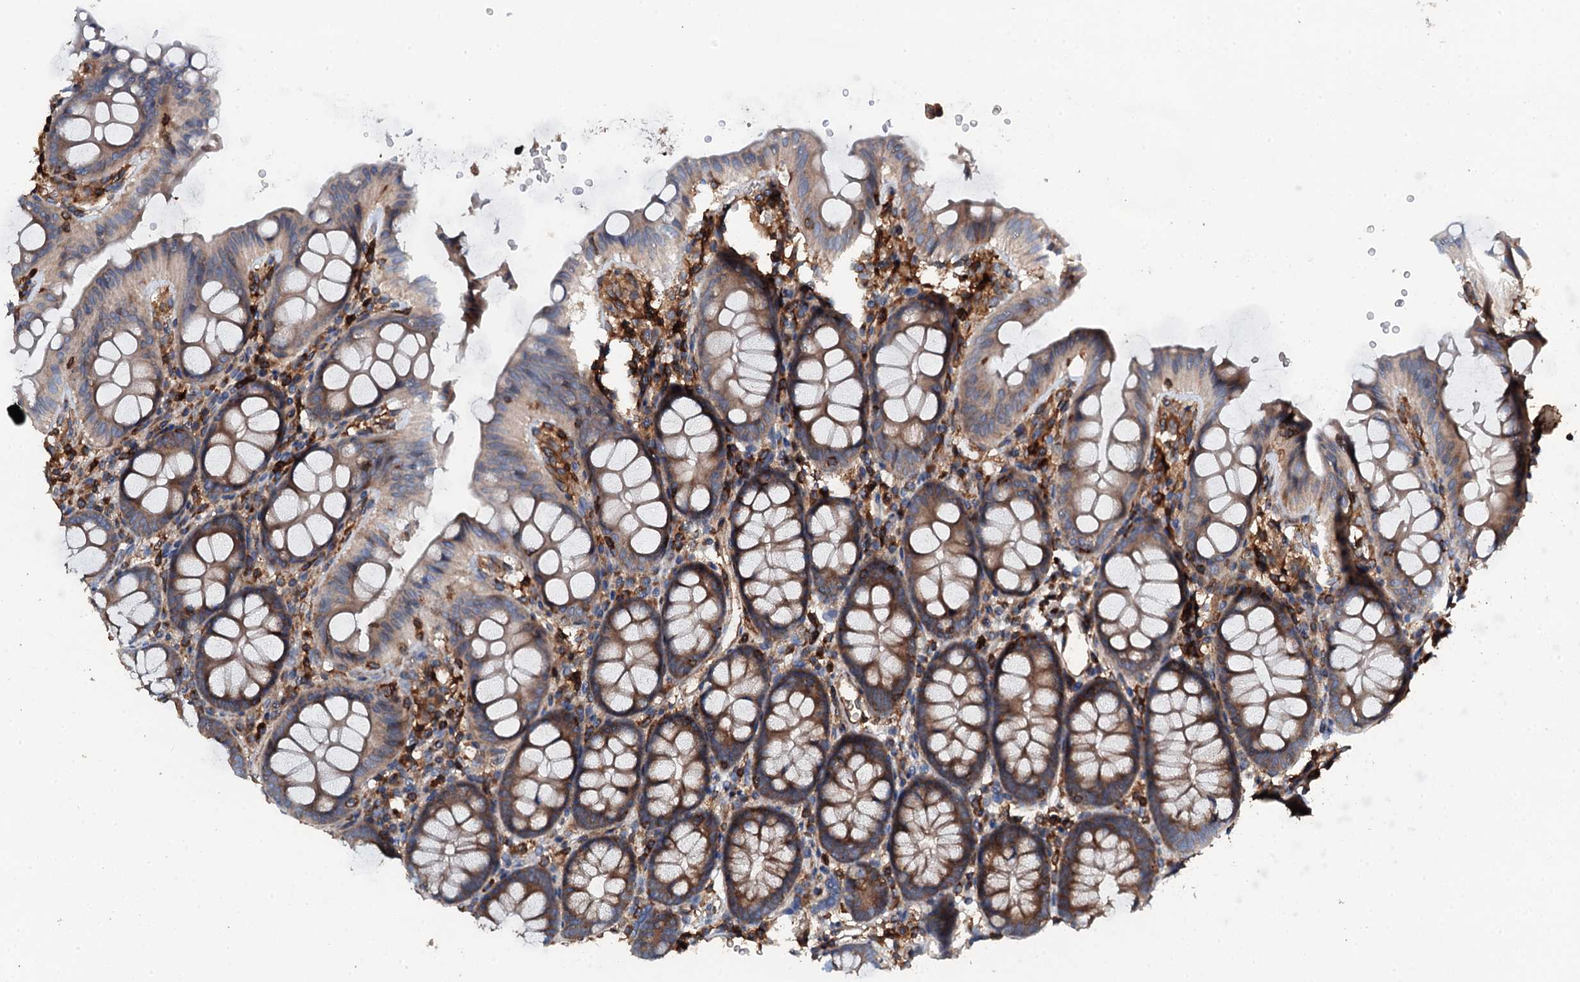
{"staining": {"intensity": "moderate", "quantity": ">75%", "location": "cytoplasmic/membranous"}, "tissue": "colon", "cell_type": "Glandular cells", "image_type": "normal", "snomed": [{"axis": "morphology", "description": "Normal tissue, NOS"}, {"axis": "topography", "description": "Colon"}], "caption": "Immunohistochemistry of normal colon exhibits medium levels of moderate cytoplasmic/membranous expression in approximately >75% of glandular cells.", "gene": "GRK2", "patient": {"sex": "male", "age": 75}}